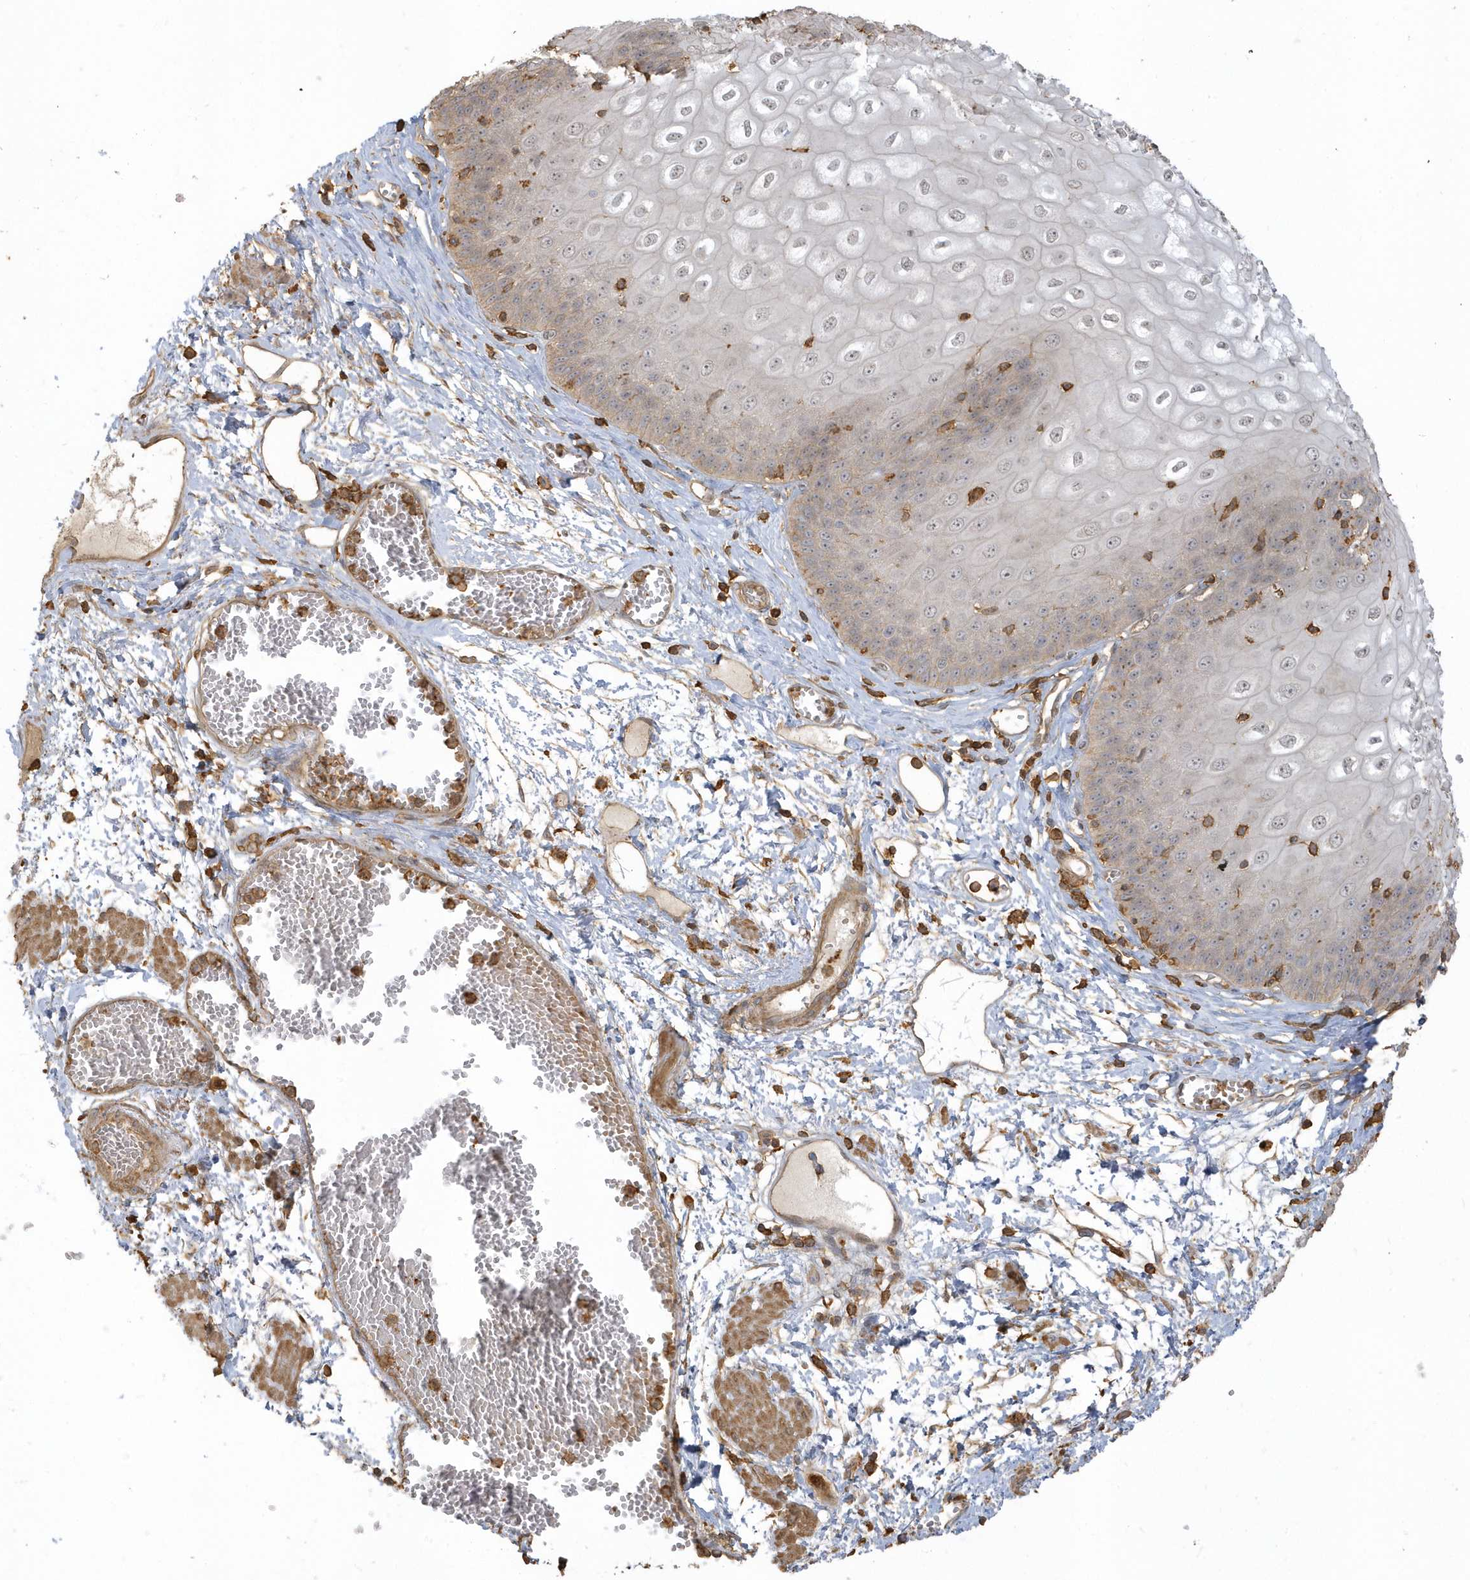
{"staining": {"intensity": "weak", "quantity": "25%-75%", "location": "nuclear"}, "tissue": "esophagus", "cell_type": "Squamous epithelial cells", "image_type": "normal", "snomed": [{"axis": "morphology", "description": "Normal tissue, NOS"}, {"axis": "topography", "description": "Esophagus"}], "caption": "Weak nuclear positivity is appreciated in approximately 25%-75% of squamous epithelial cells in normal esophagus. (brown staining indicates protein expression, while blue staining denotes nuclei).", "gene": "ZBTB8A", "patient": {"sex": "male", "age": 60}}